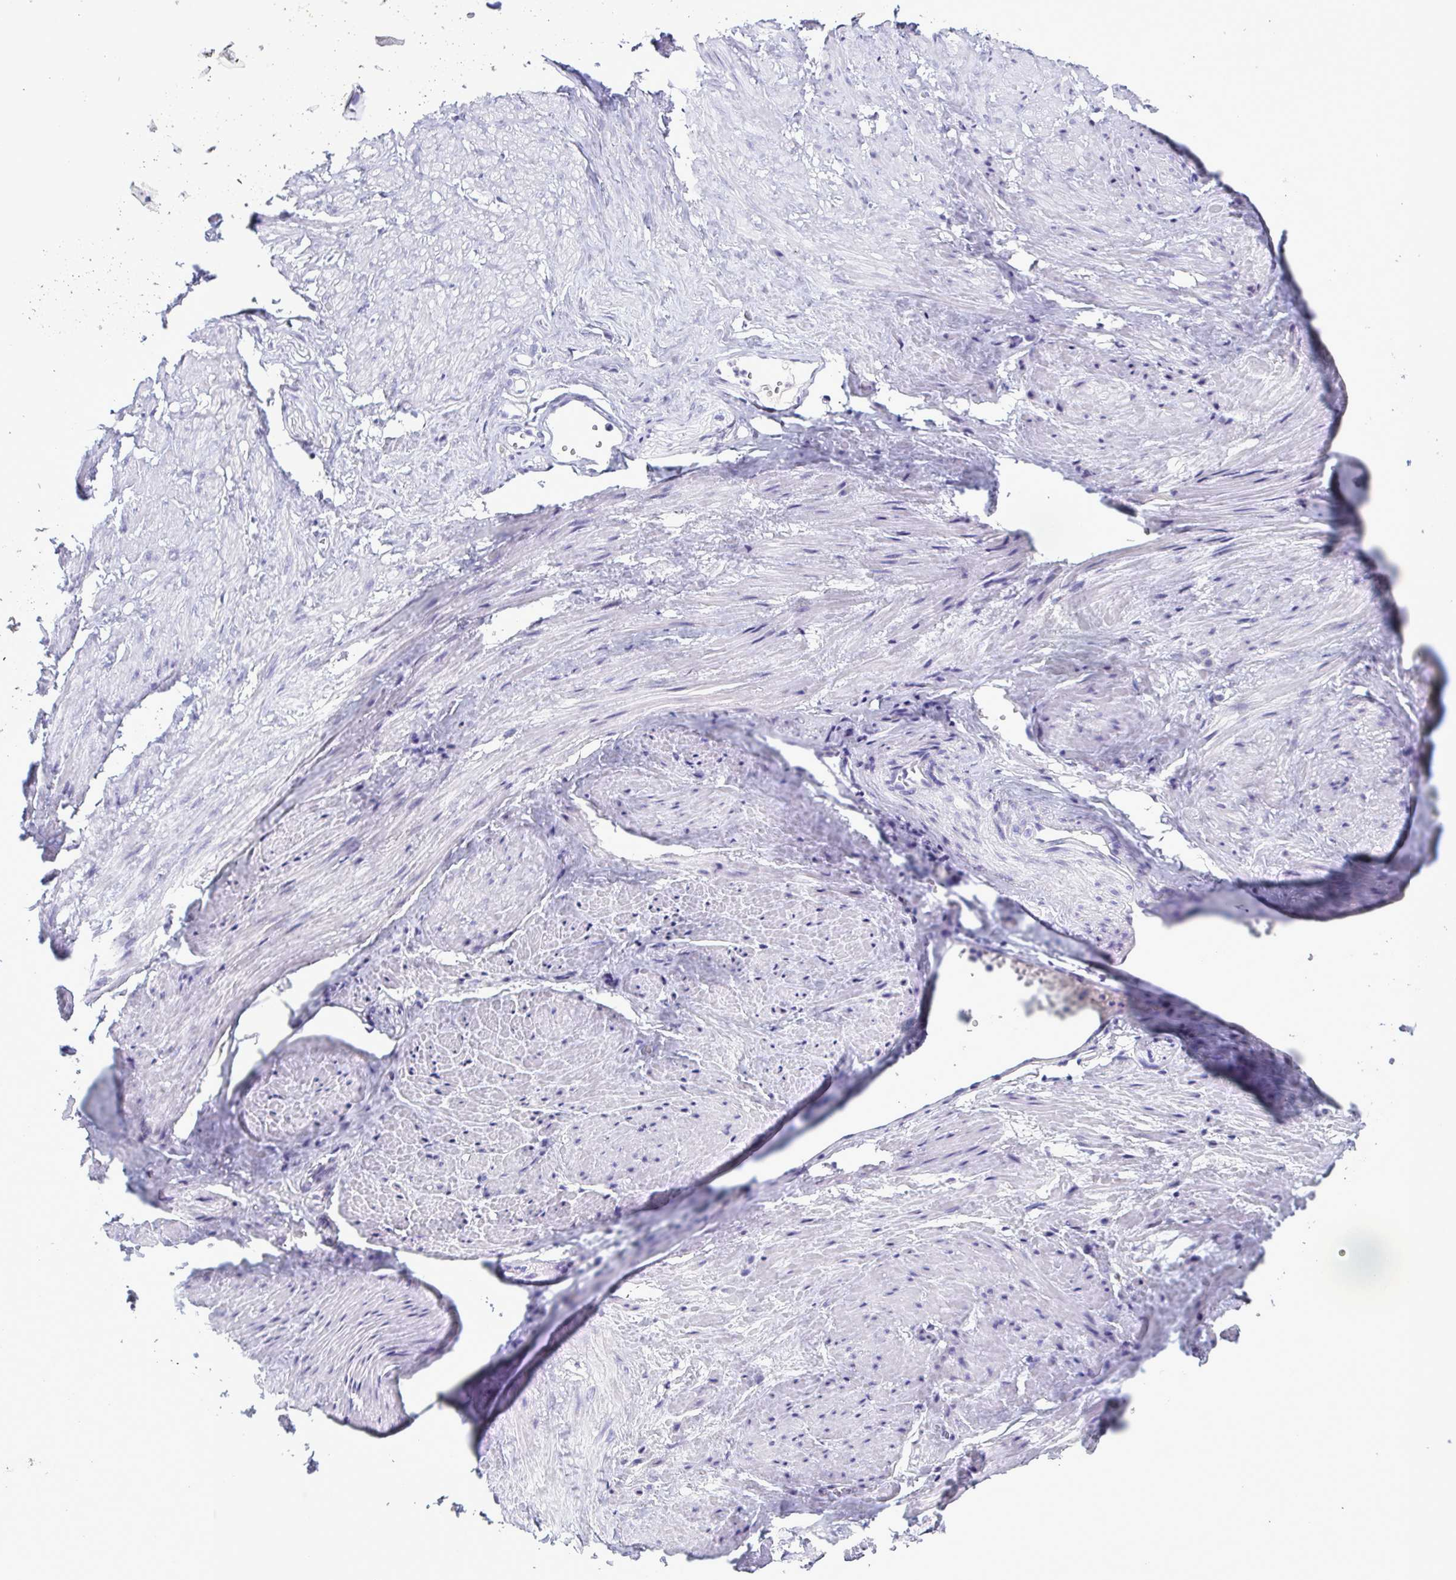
{"staining": {"intensity": "negative", "quantity": "none", "location": "none"}, "tissue": "adipose tissue", "cell_type": "Adipocytes", "image_type": "normal", "snomed": [{"axis": "morphology", "description": "Normal tissue, NOS"}, {"axis": "topography", "description": "Prostate"}, {"axis": "topography", "description": "Peripheral nerve tissue"}], "caption": "DAB (3,3'-diaminobenzidine) immunohistochemical staining of normal adipose tissue demonstrates no significant staining in adipocytes.", "gene": "INAFM1", "patient": {"sex": "male", "age": 55}}